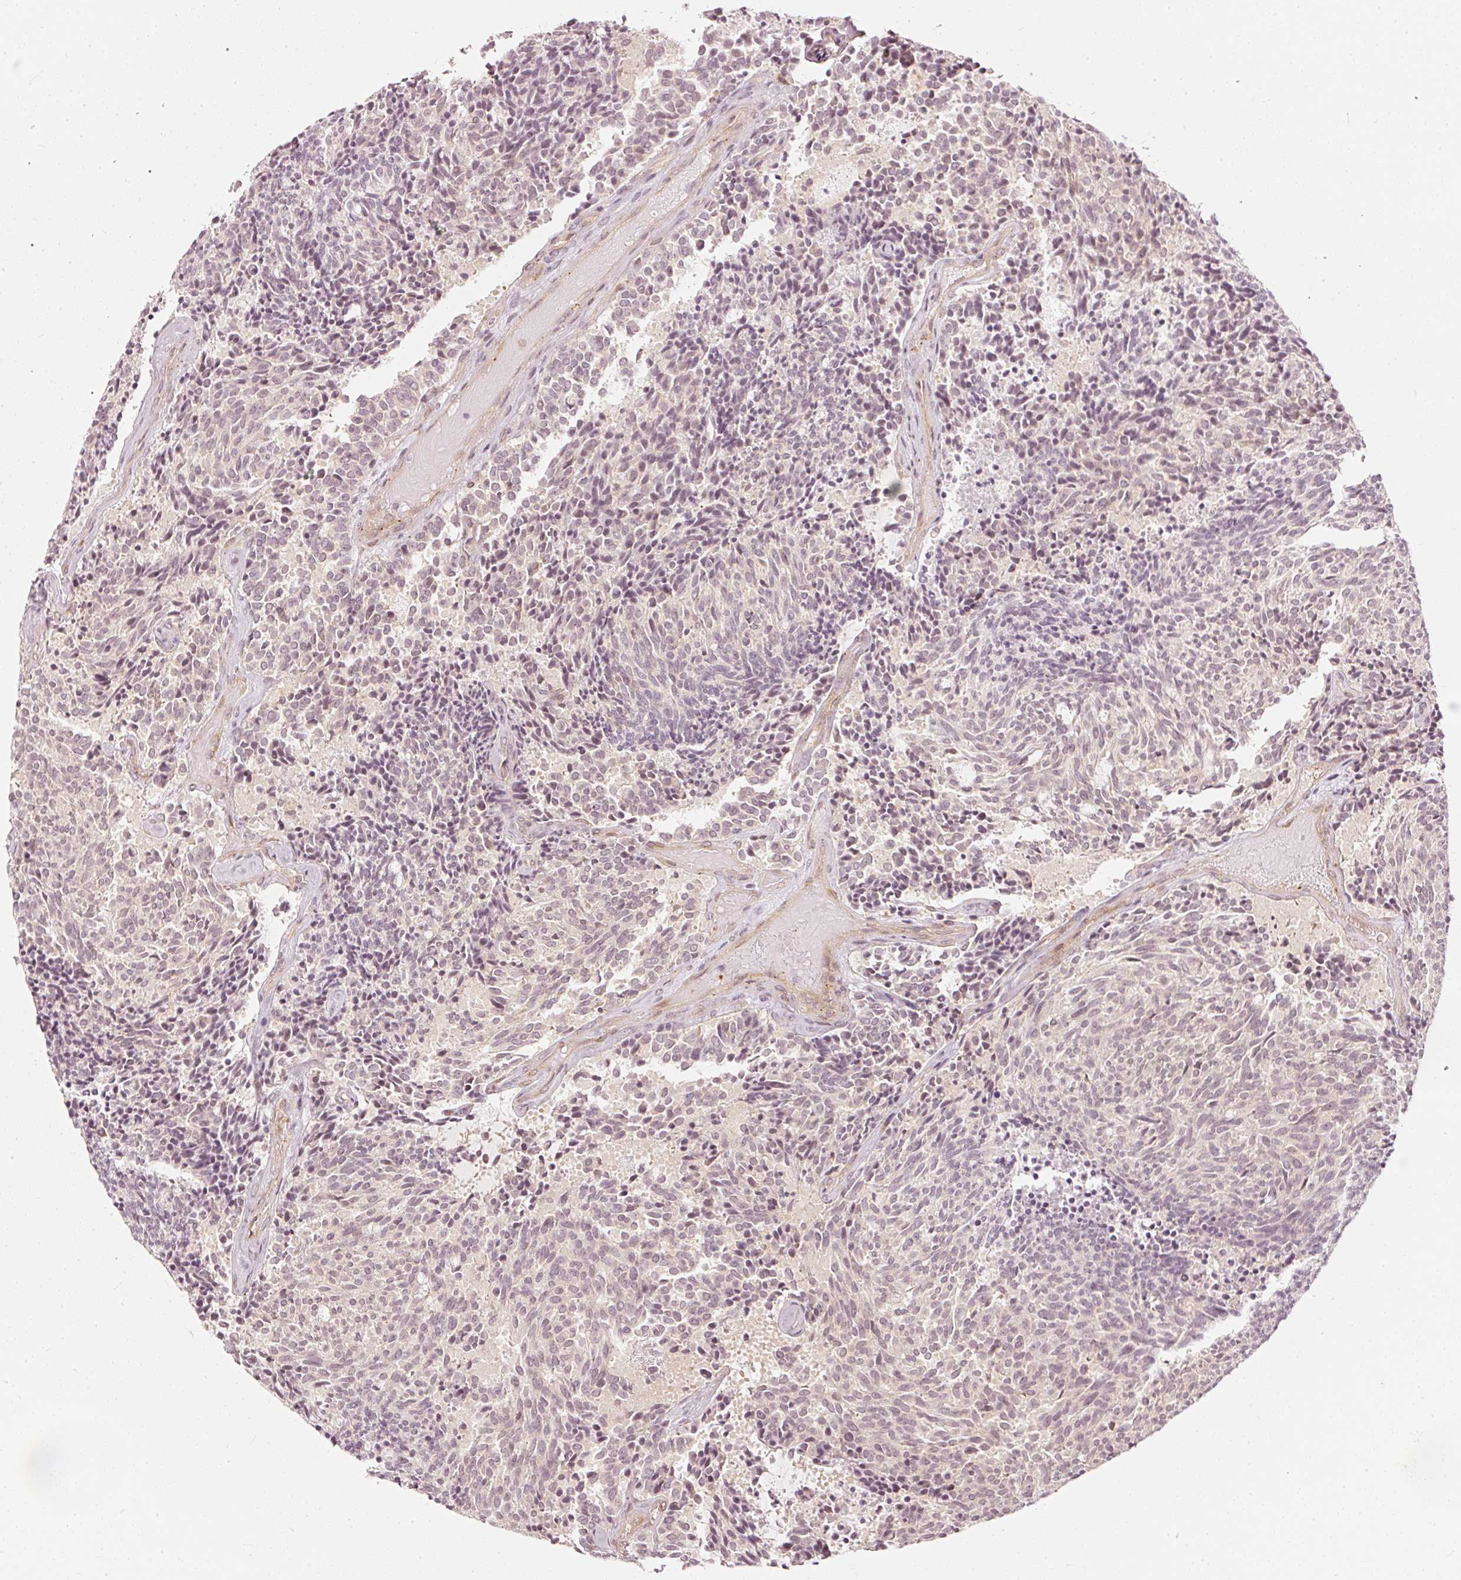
{"staining": {"intensity": "weak", "quantity": "<25%", "location": "cytoplasmic/membranous"}, "tissue": "carcinoid", "cell_type": "Tumor cells", "image_type": "cancer", "snomed": [{"axis": "morphology", "description": "Carcinoid, malignant, NOS"}, {"axis": "topography", "description": "Pancreas"}], "caption": "Immunohistochemistry image of neoplastic tissue: human malignant carcinoid stained with DAB (3,3'-diaminobenzidine) shows no significant protein positivity in tumor cells.", "gene": "DRD2", "patient": {"sex": "female", "age": 54}}